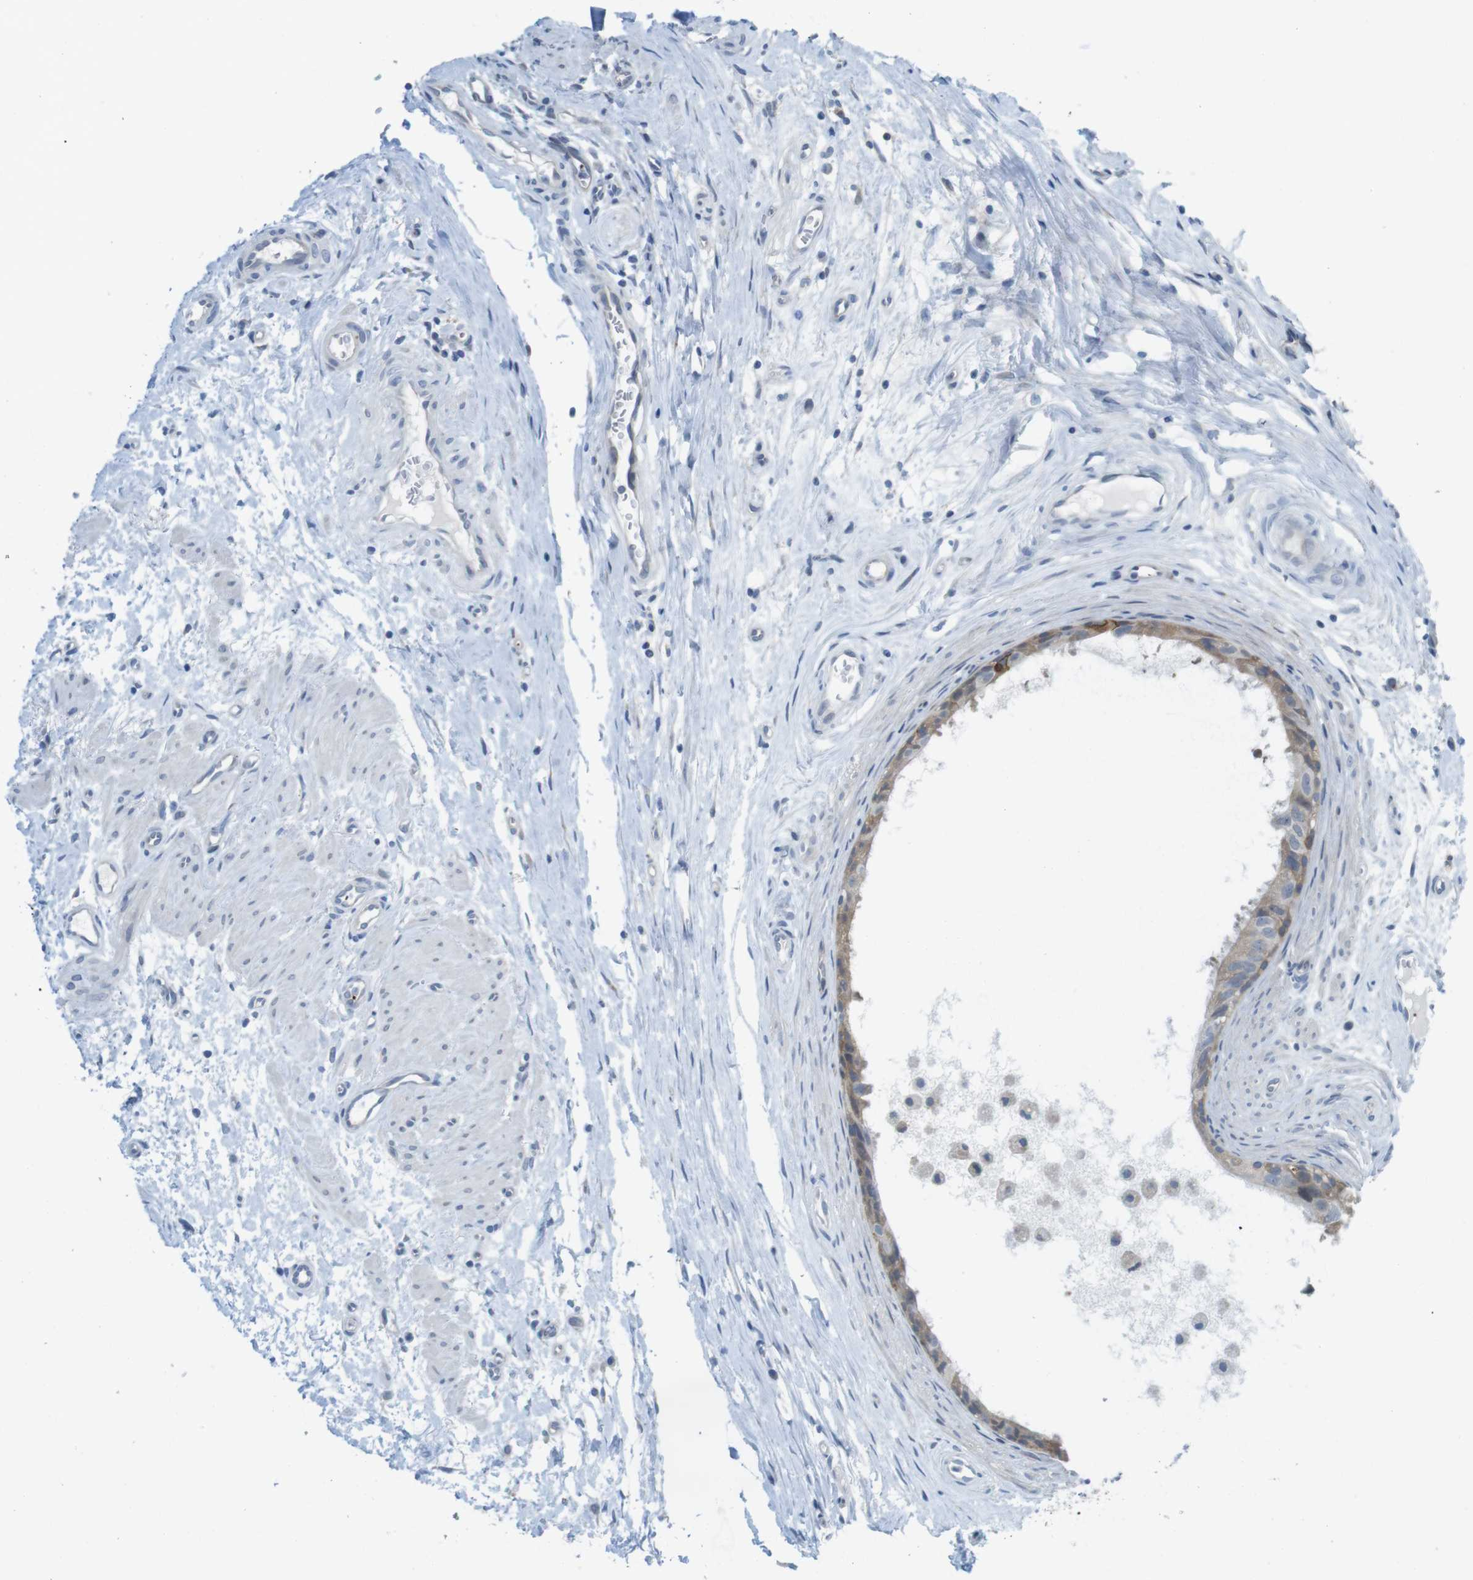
{"staining": {"intensity": "moderate", "quantity": ">75%", "location": "cytoplasmic/membranous"}, "tissue": "epididymis", "cell_type": "Glandular cells", "image_type": "normal", "snomed": [{"axis": "morphology", "description": "Normal tissue, NOS"}, {"axis": "morphology", "description": "Inflammation, NOS"}, {"axis": "topography", "description": "Epididymis"}], "caption": "Epididymis stained with immunohistochemistry displays moderate cytoplasmic/membranous positivity in approximately >75% of glandular cells. (Stains: DAB (3,3'-diaminobenzidine) in brown, nuclei in blue, Microscopy: brightfield microscopy at high magnification).", "gene": "CASP2", "patient": {"sex": "male", "age": 85}}